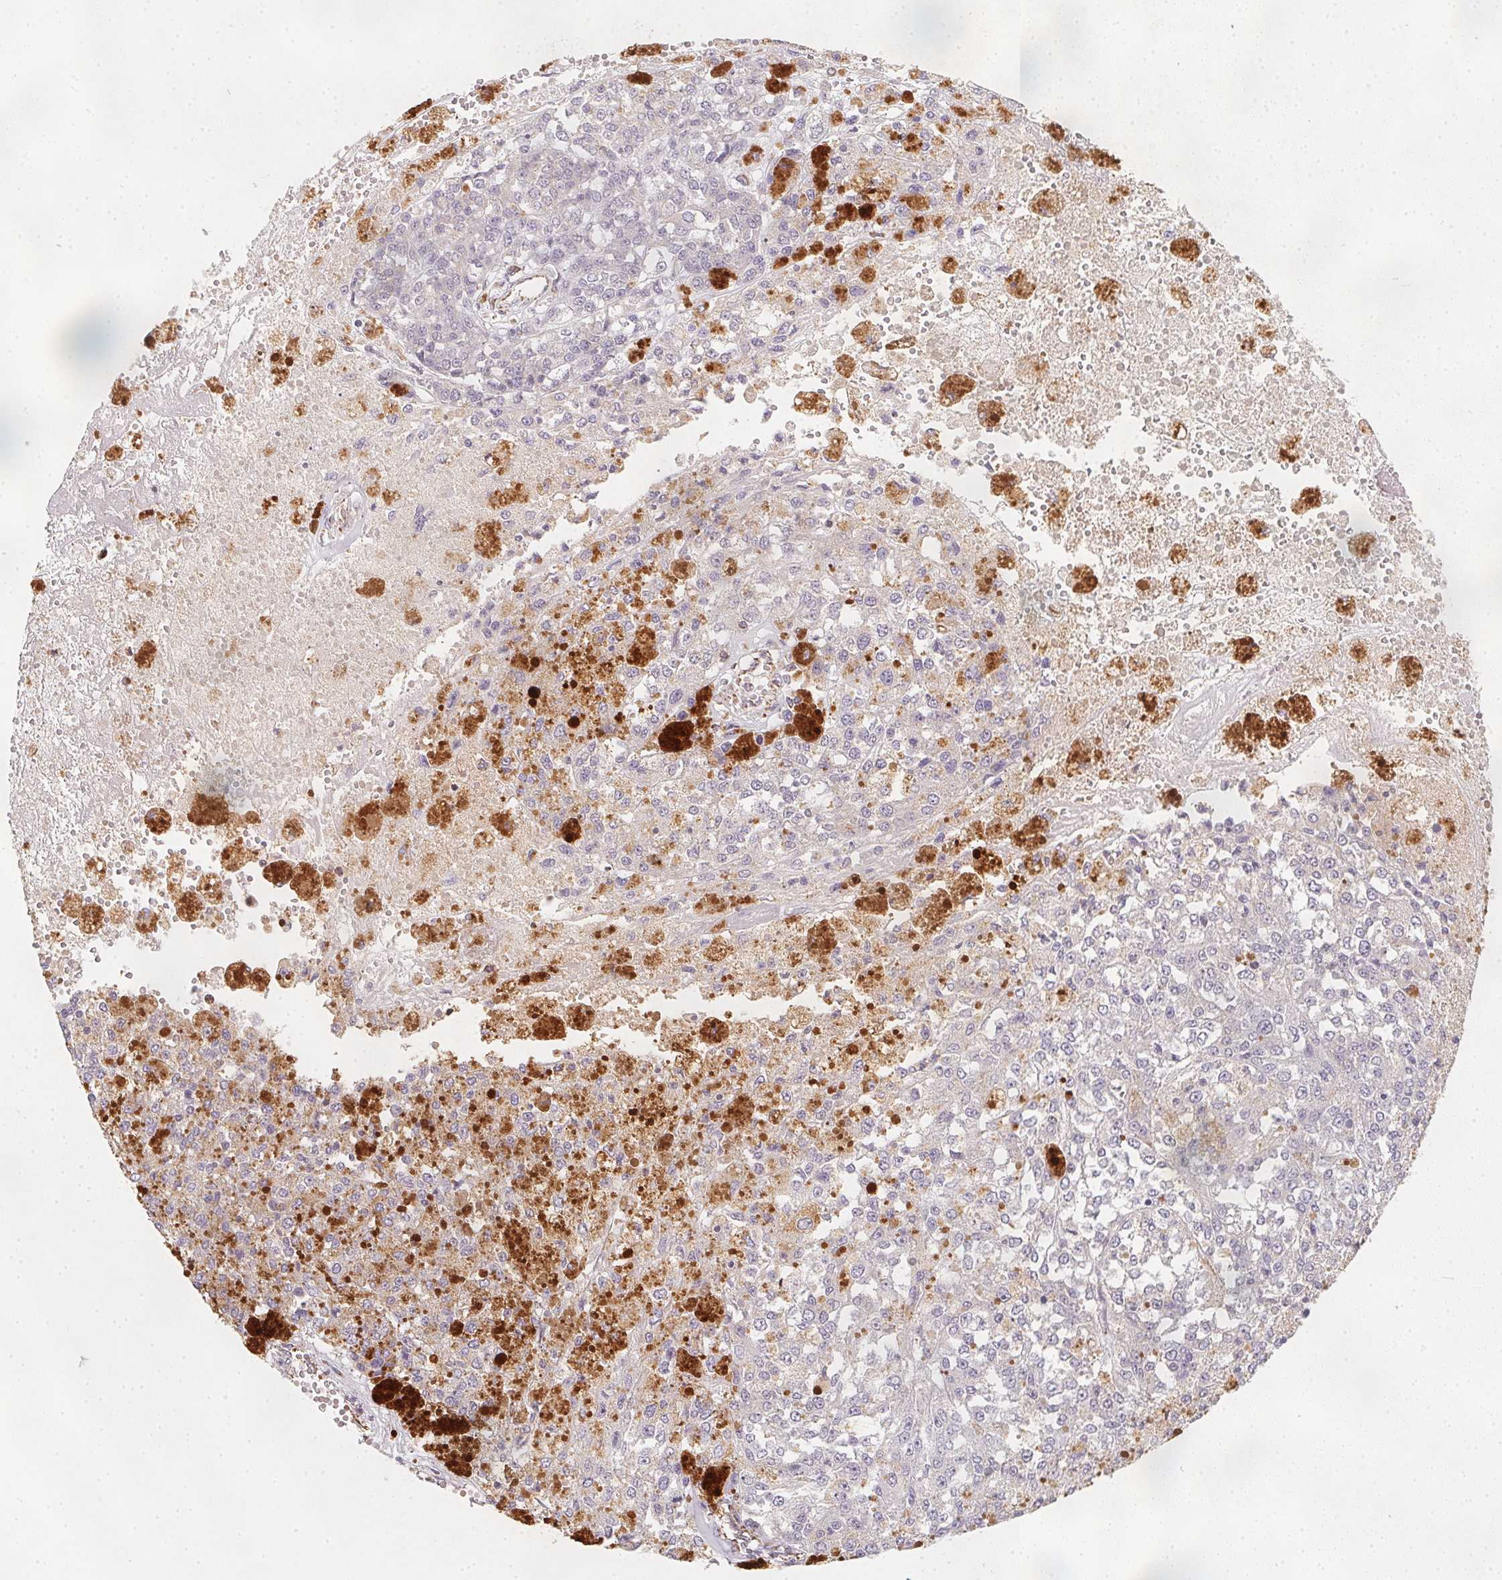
{"staining": {"intensity": "negative", "quantity": "none", "location": "none"}, "tissue": "melanoma", "cell_type": "Tumor cells", "image_type": "cancer", "snomed": [{"axis": "morphology", "description": "Malignant melanoma, Metastatic site"}, {"axis": "topography", "description": "Lymph node"}], "caption": "An image of melanoma stained for a protein exhibits no brown staining in tumor cells.", "gene": "NDUFS6", "patient": {"sex": "female", "age": 64}}